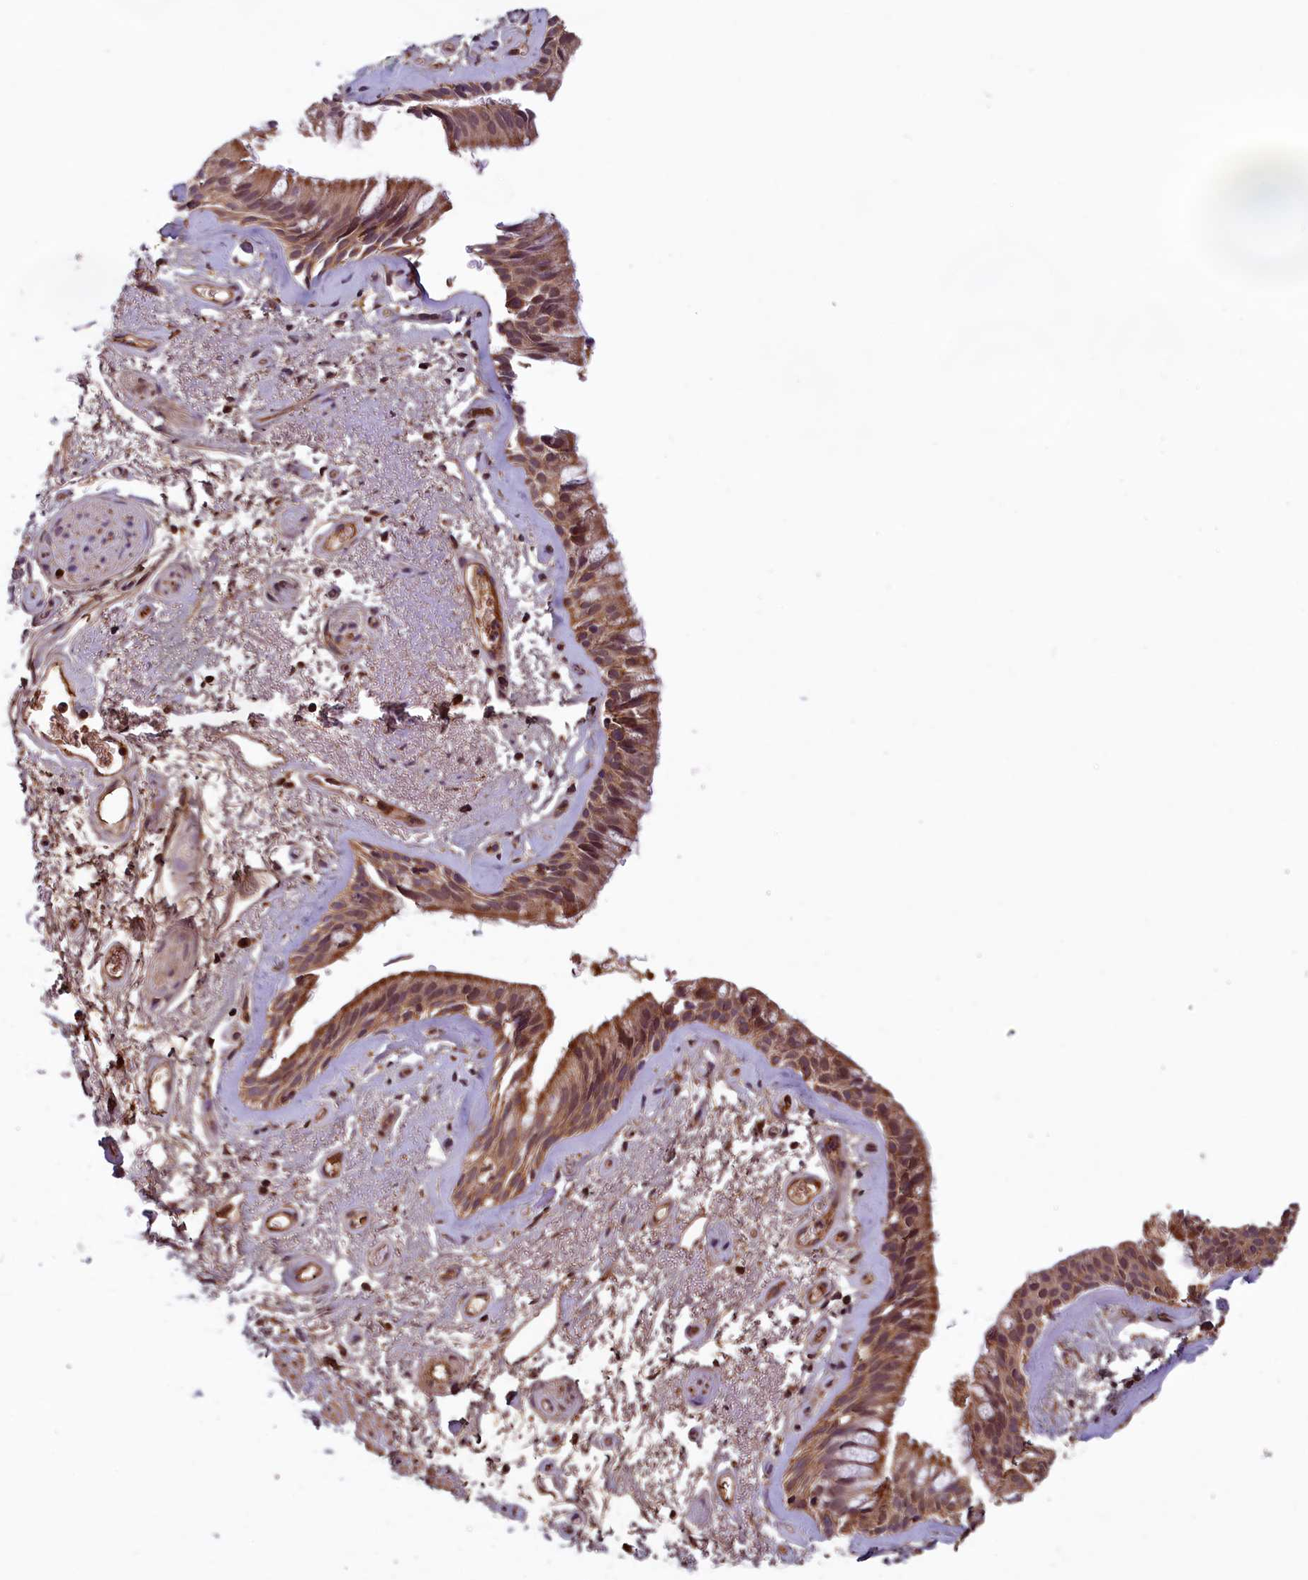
{"staining": {"intensity": "strong", "quantity": ">75%", "location": "cytoplasmic/membranous"}, "tissue": "bronchus", "cell_type": "Respiratory epithelial cells", "image_type": "normal", "snomed": [{"axis": "morphology", "description": "Normal tissue, NOS"}, {"axis": "topography", "description": "Cartilage tissue"}, {"axis": "topography", "description": "Bronchus"}], "caption": "Respiratory epithelial cells show strong cytoplasmic/membranous positivity in about >75% of cells in normal bronchus.", "gene": "CCDC15", "patient": {"sex": "female", "age": 66}}